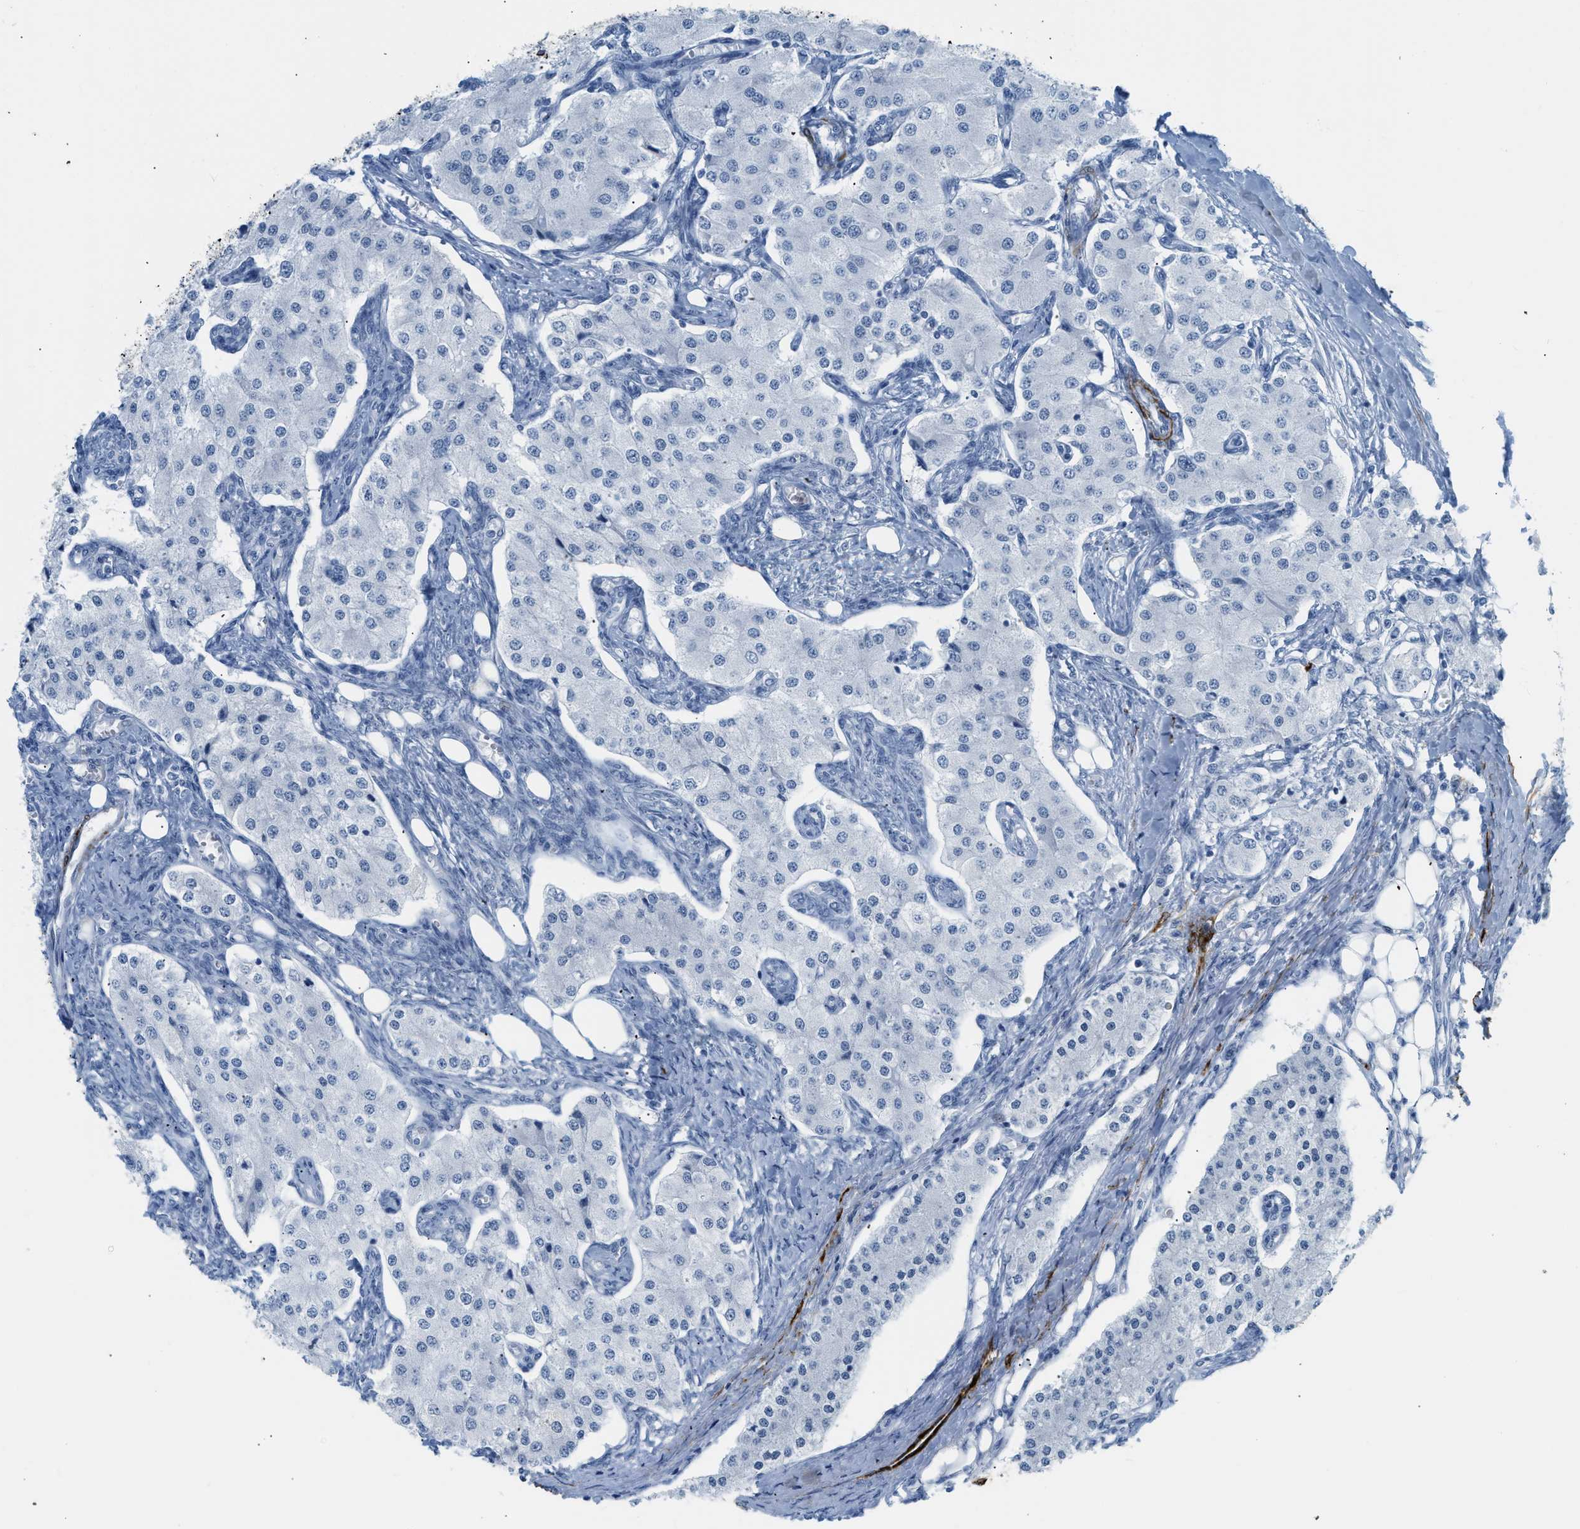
{"staining": {"intensity": "negative", "quantity": "none", "location": "none"}, "tissue": "carcinoid", "cell_type": "Tumor cells", "image_type": "cancer", "snomed": [{"axis": "morphology", "description": "Carcinoid, malignant, NOS"}, {"axis": "topography", "description": "Colon"}], "caption": "There is no significant expression in tumor cells of carcinoid (malignant). (DAB (3,3'-diaminobenzidine) immunohistochemistry (IHC) with hematoxylin counter stain).", "gene": "DES", "patient": {"sex": "female", "age": 52}}